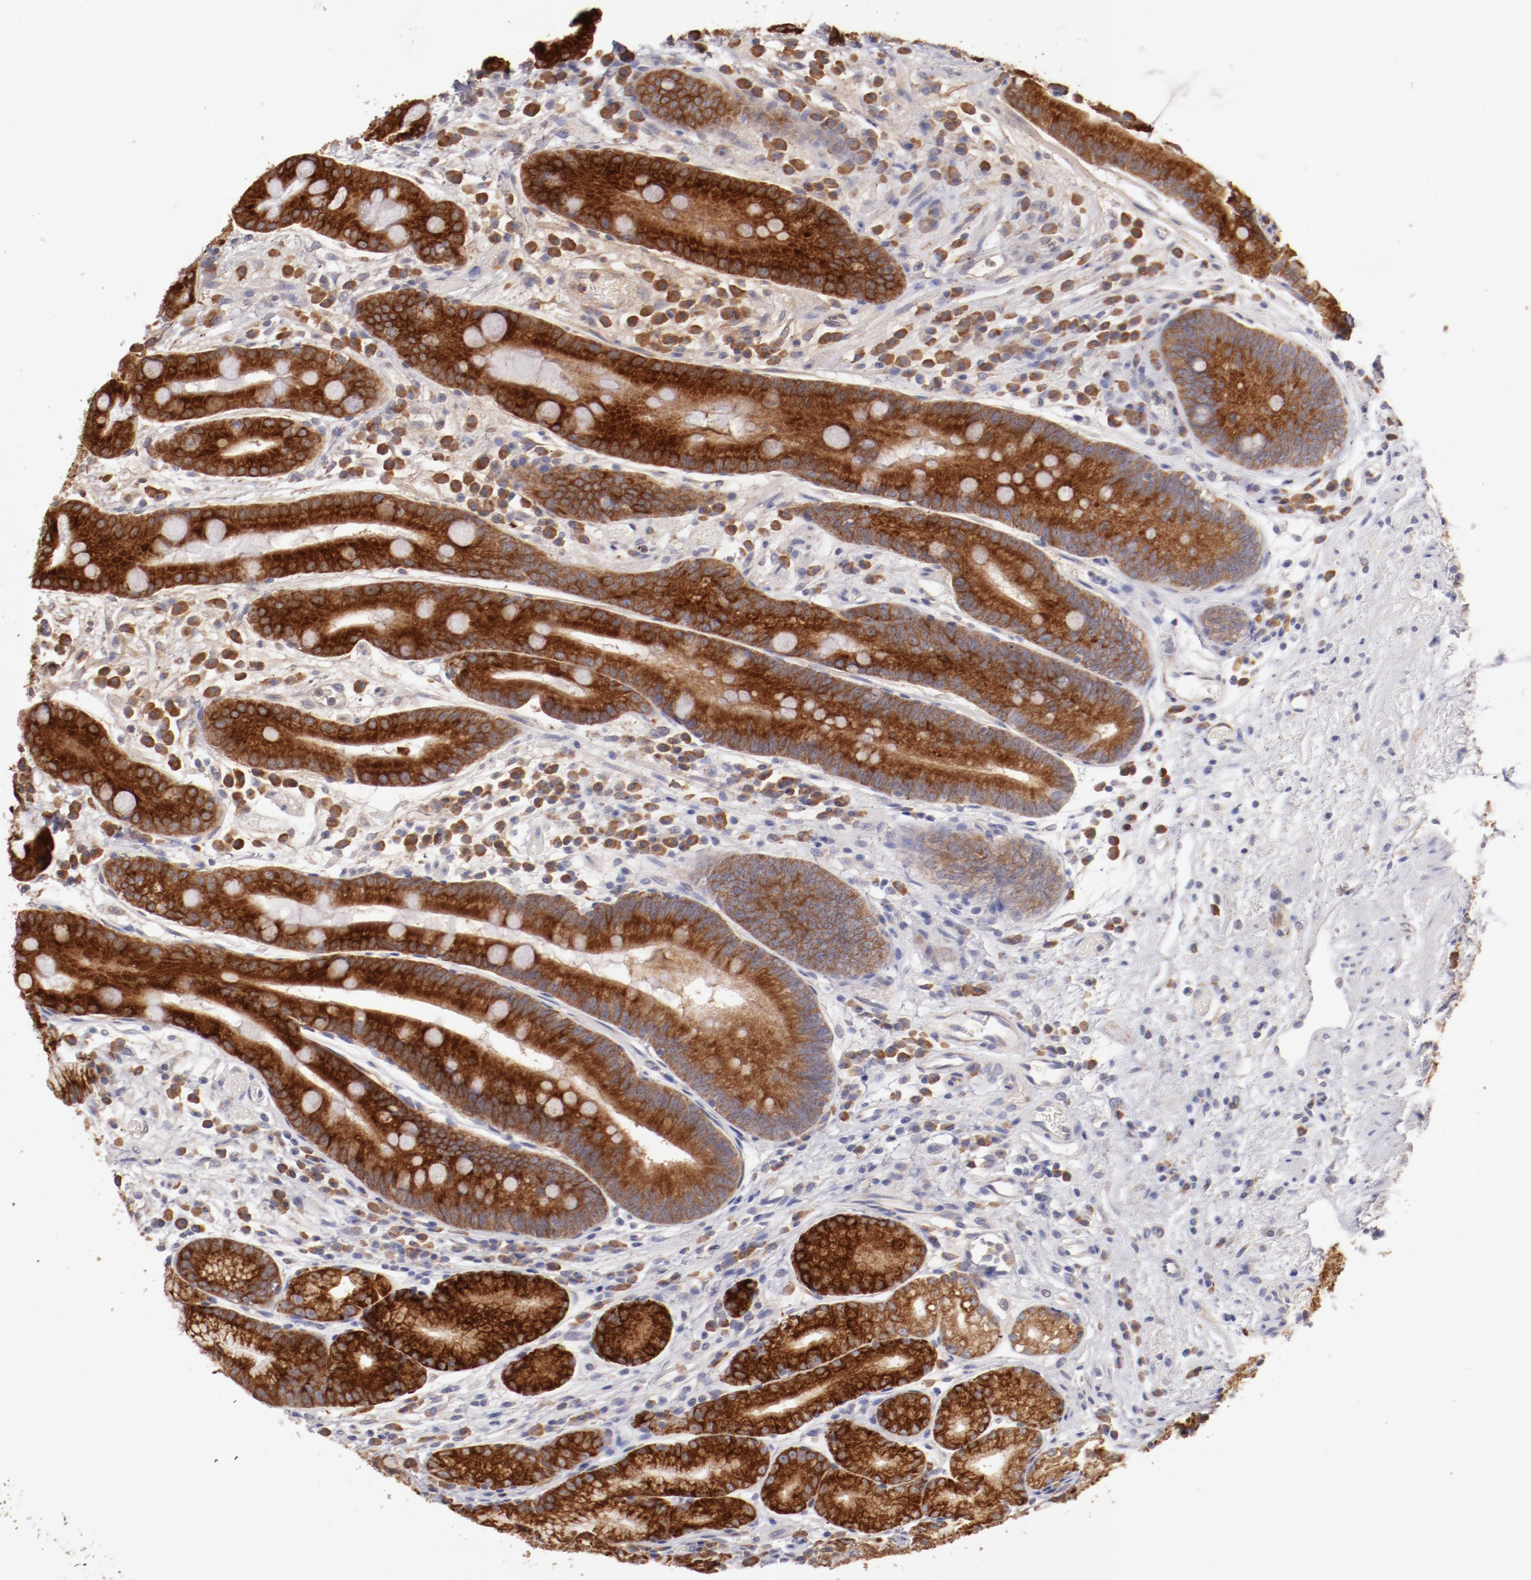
{"staining": {"intensity": "strong", "quantity": ">75%", "location": "cytoplasmic/membranous"}, "tissue": "stomach", "cell_type": "Glandular cells", "image_type": "normal", "snomed": [{"axis": "morphology", "description": "Normal tissue, NOS"}, {"axis": "morphology", "description": "Inflammation, NOS"}, {"axis": "topography", "description": "Stomach, lower"}], "caption": "Strong cytoplasmic/membranous expression for a protein is identified in about >75% of glandular cells of benign stomach using immunohistochemistry.", "gene": "ENTPD5", "patient": {"sex": "male", "age": 59}}